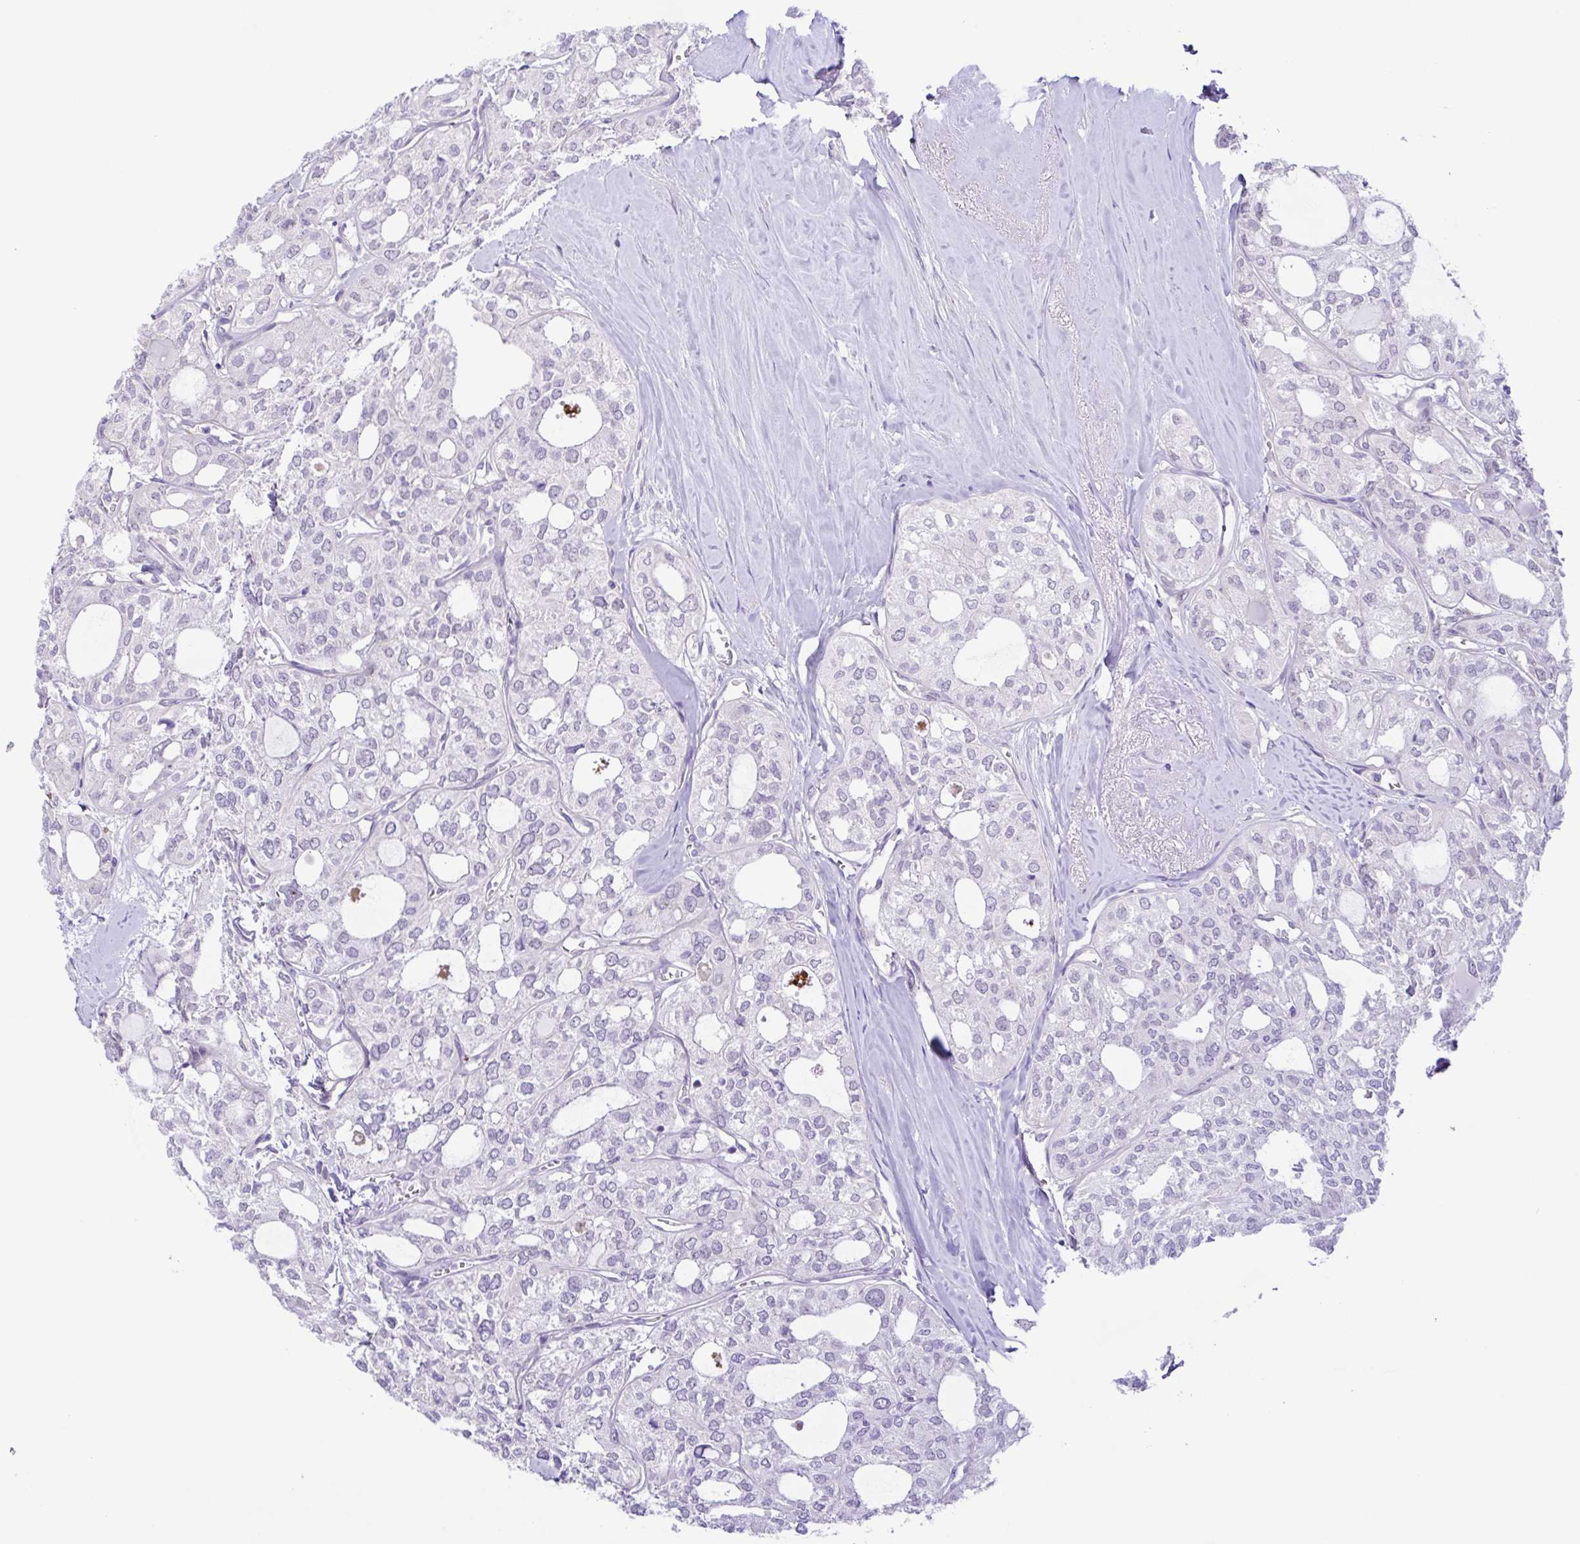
{"staining": {"intensity": "negative", "quantity": "none", "location": "none"}, "tissue": "thyroid cancer", "cell_type": "Tumor cells", "image_type": "cancer", "snomed": [{"axis": "morphology", "description": "Follicular adenoma carcinoma, NOS"}, {"axis": "topography", "description": "Thyroid gland"}], "caption": "IHC of thyroid follicular adenoma carcinoma demonstrates no positivity in tumor cells. (Stains: DAB immunohistochemistry with hematoxylin counter stain, Microscopy: brightfield microscopy at high magnification).", "gene": "DCLK2", "patient": {"sex": "male", "age": 75}}